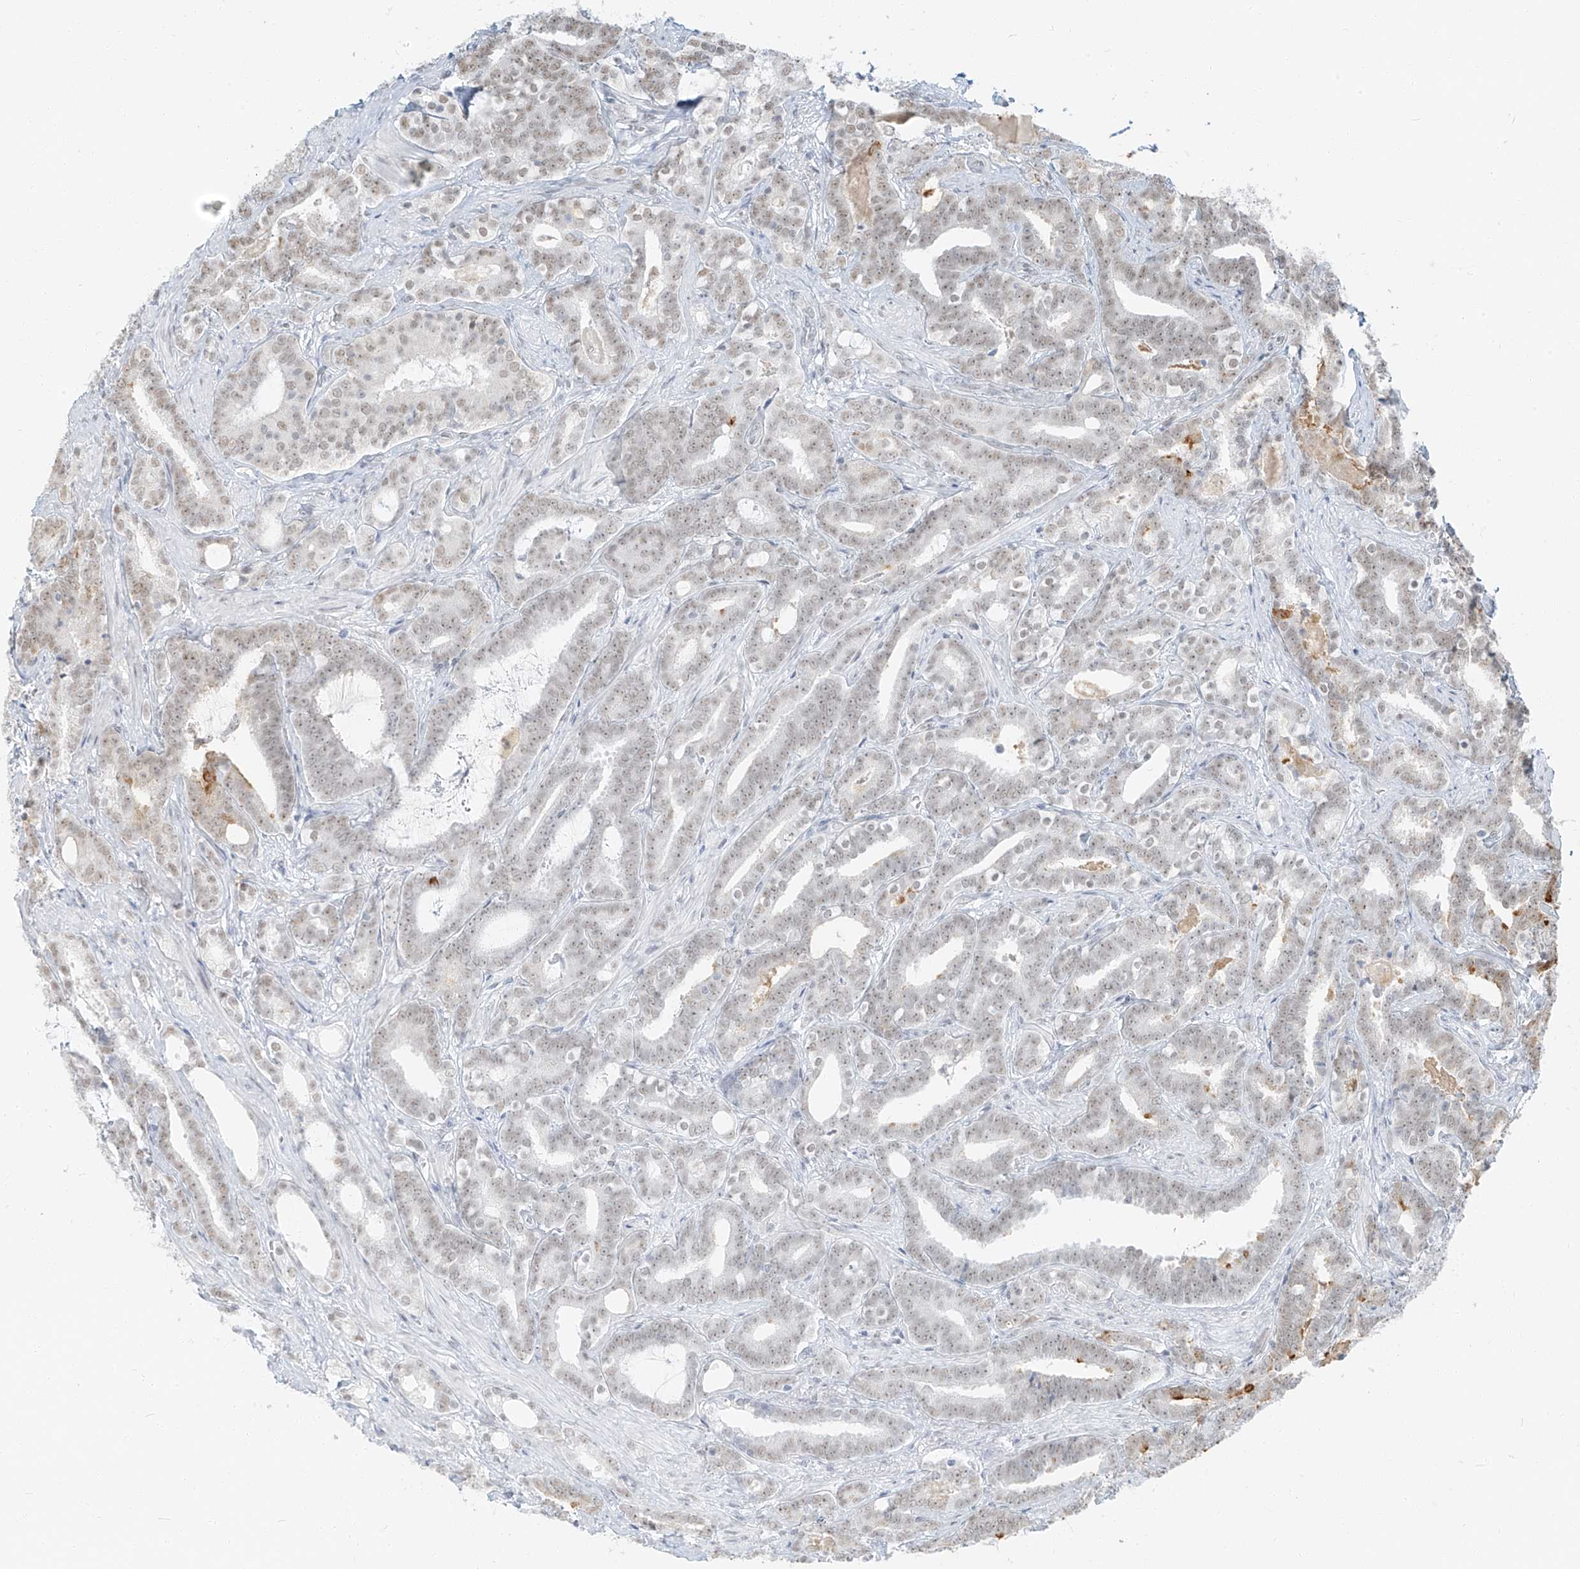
{"staining": {"intensity": "moderate", "quantity": "<25%", "location": "cytoplasmic/membranous,nuclear"}, "tissue": "prostate cancer", "cell_type": "Tumor cells", "image_type": "cancer", "snomed": [{"axis": "morphology", "description": "Adenocarcinoma, High grade"}, {"axis": "topography", "description": "Prostate and seminal vesicle, NOS"}], "caption": "Protein expression analysis of human prostate high-grade adenocarcinoma reveals moderate cytoplasmic/membranous and nuclear expression in approximately <25% of tumor cells. The protein is stained brown, and the nuclei are stained in blue (DAB (3,3'-diaminobenzidine) IHC with brightfield microscopy, high magnification).", "gene": "PGC", "patient": {"sex": "male", "age": 67}}